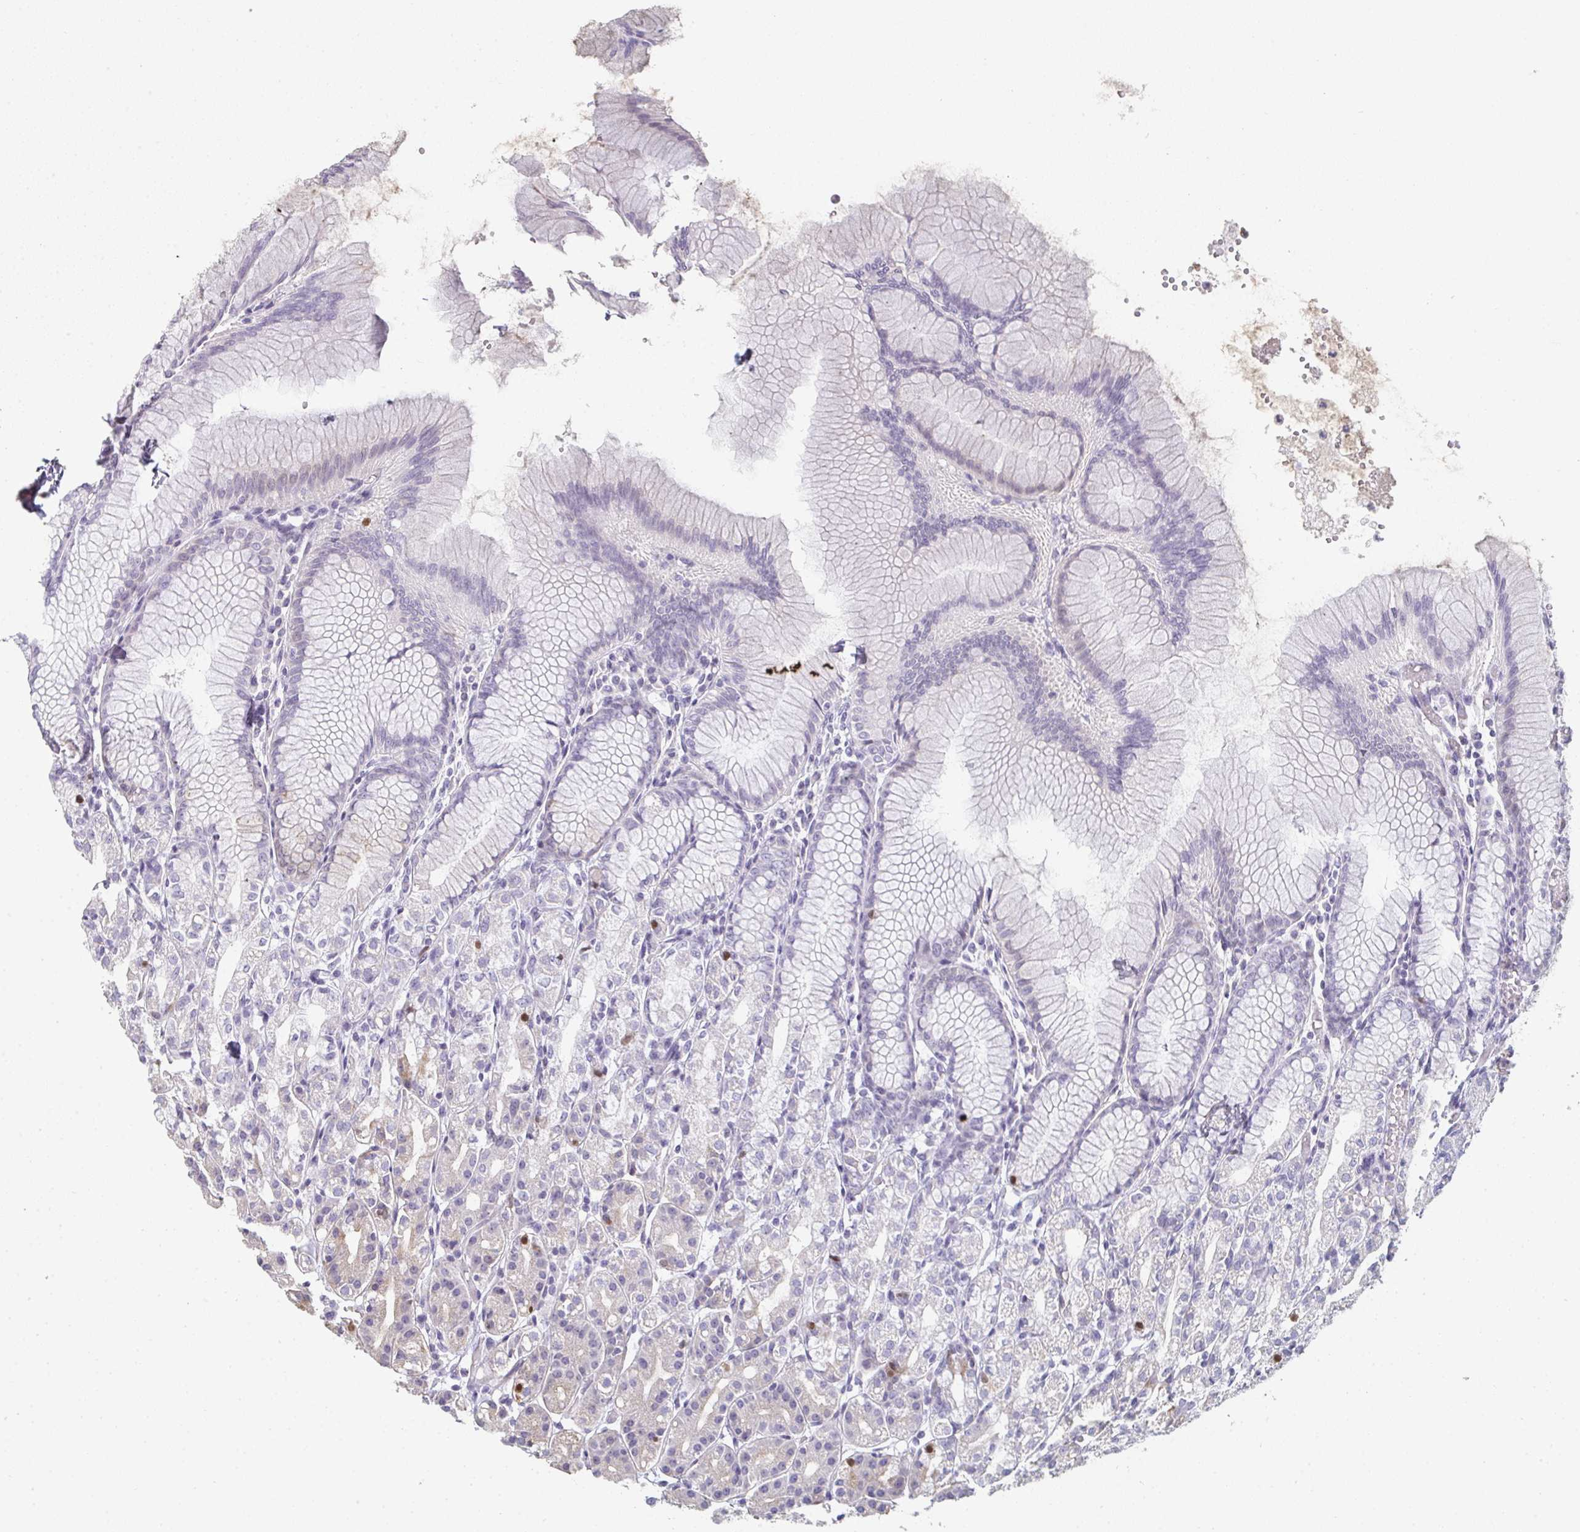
{"staining": {"intensity": "moderate", "quantity": "<25%", "location": "nuclear"}, "tissue": "stomach", "cell_type": "Glandular cells", "image_type": "normal", "snomed": [{"axis": "morphology", "description": "Normal tissue, NOS"}, {"axis": "topography", "description": "Stomach"}], "caption": "Brown immunohistochemical staining in unremarkable human stomach reveals moderate nuclear positivity in approximately <25% of glandular cells.", "gene": "A1CF", "patient": {"sex": "female", "age": 57}}